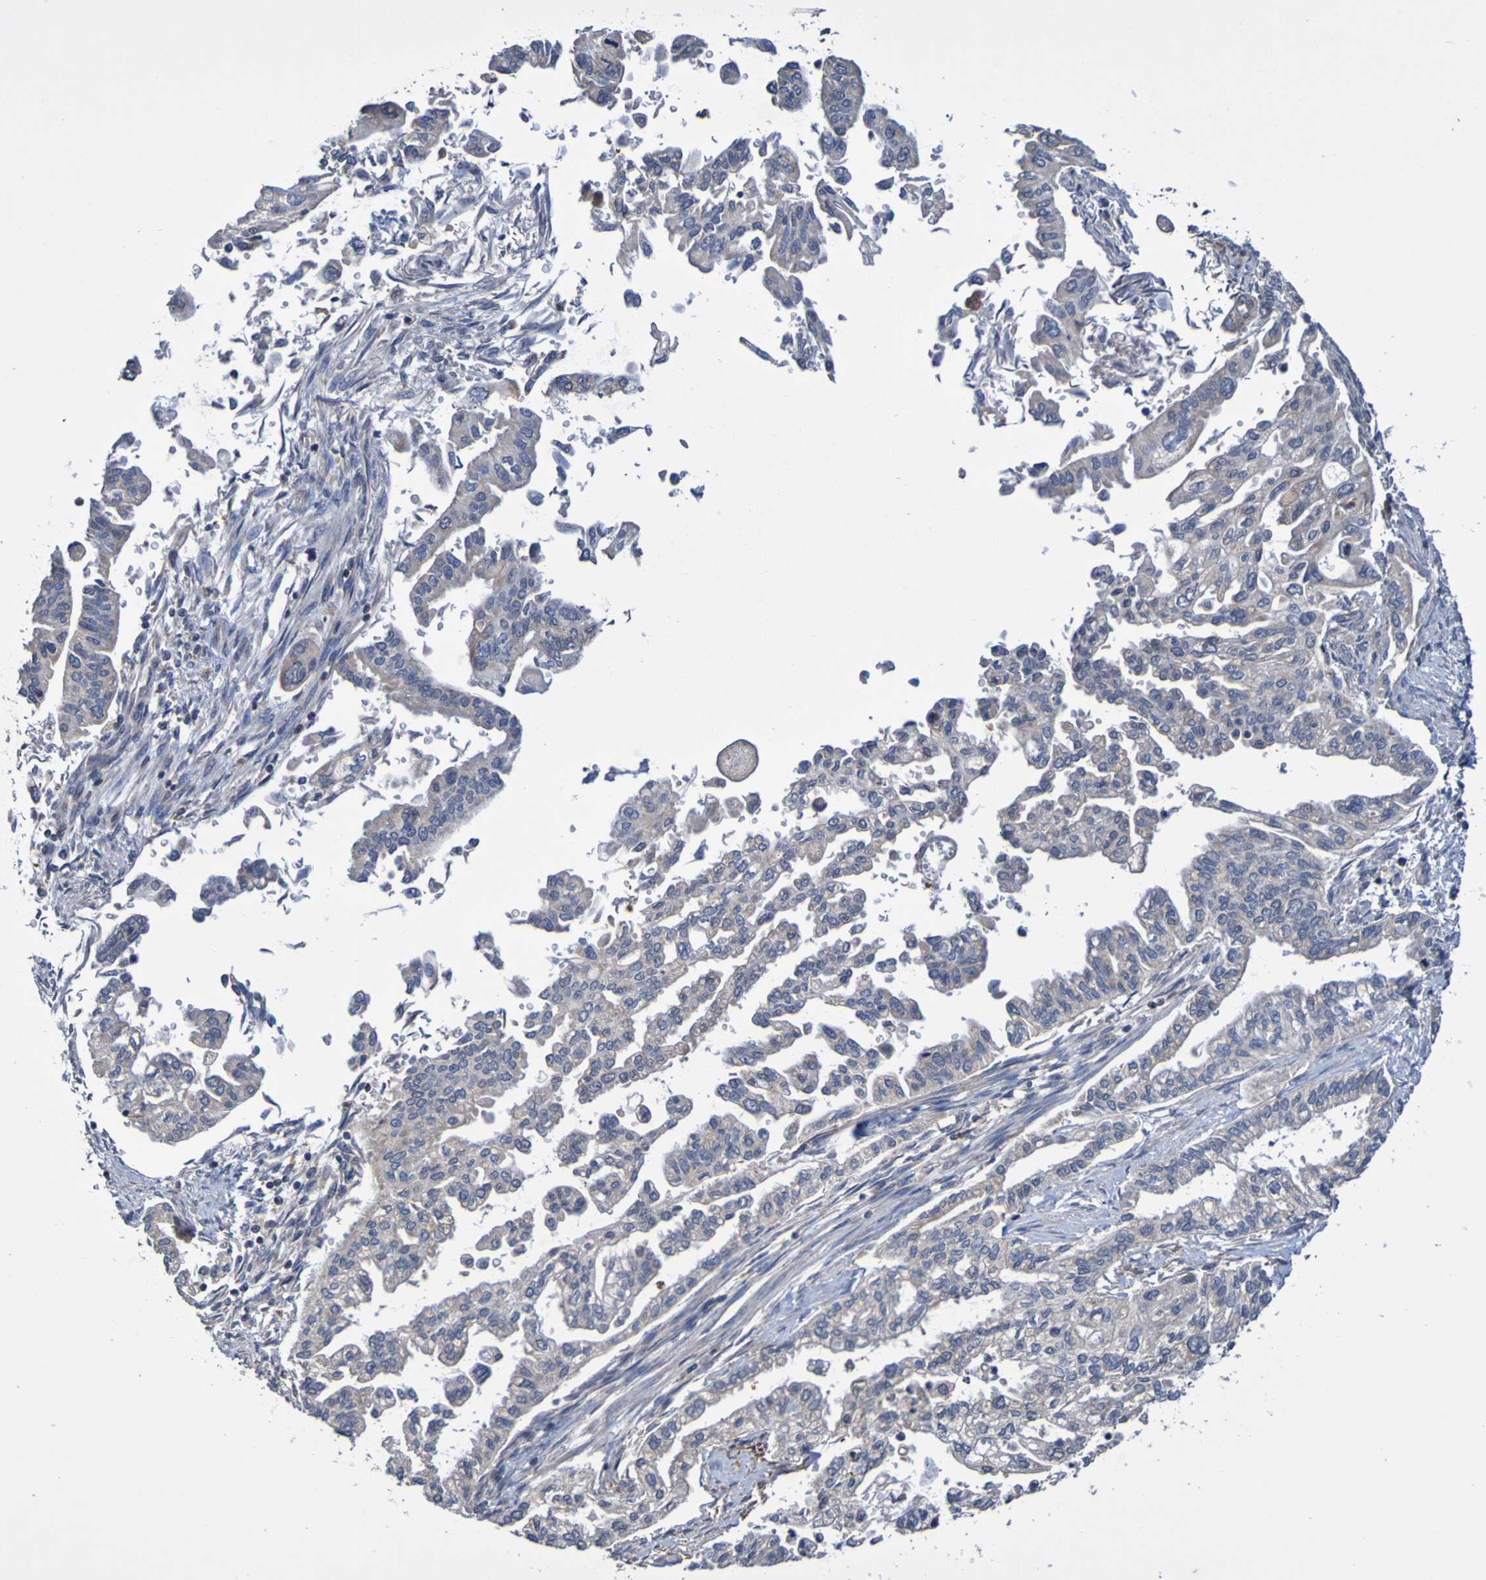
{"staining": {"intensity": "negative", "quantity": "none", "location": "none"}, "tissue": "pancreatic cancer", "cell_type": "Tumor cells", "image_type": "cancer", "snomed": [{"axis": "morphology", "description": "Normal tissue, NOS"}, {"axis": "topography", "description": "Pancreas"}], "caption": "The histopathology image exhibits no significant expression in tumor cells of pancreatic cancer. (Brightfield microscopy of DAB (3,3'-diaminobenzidine) immunohistochemistry (IHC) at high magnification).", "gene": "C3orf18", "patient": {"sex": "male", "age": 42}}